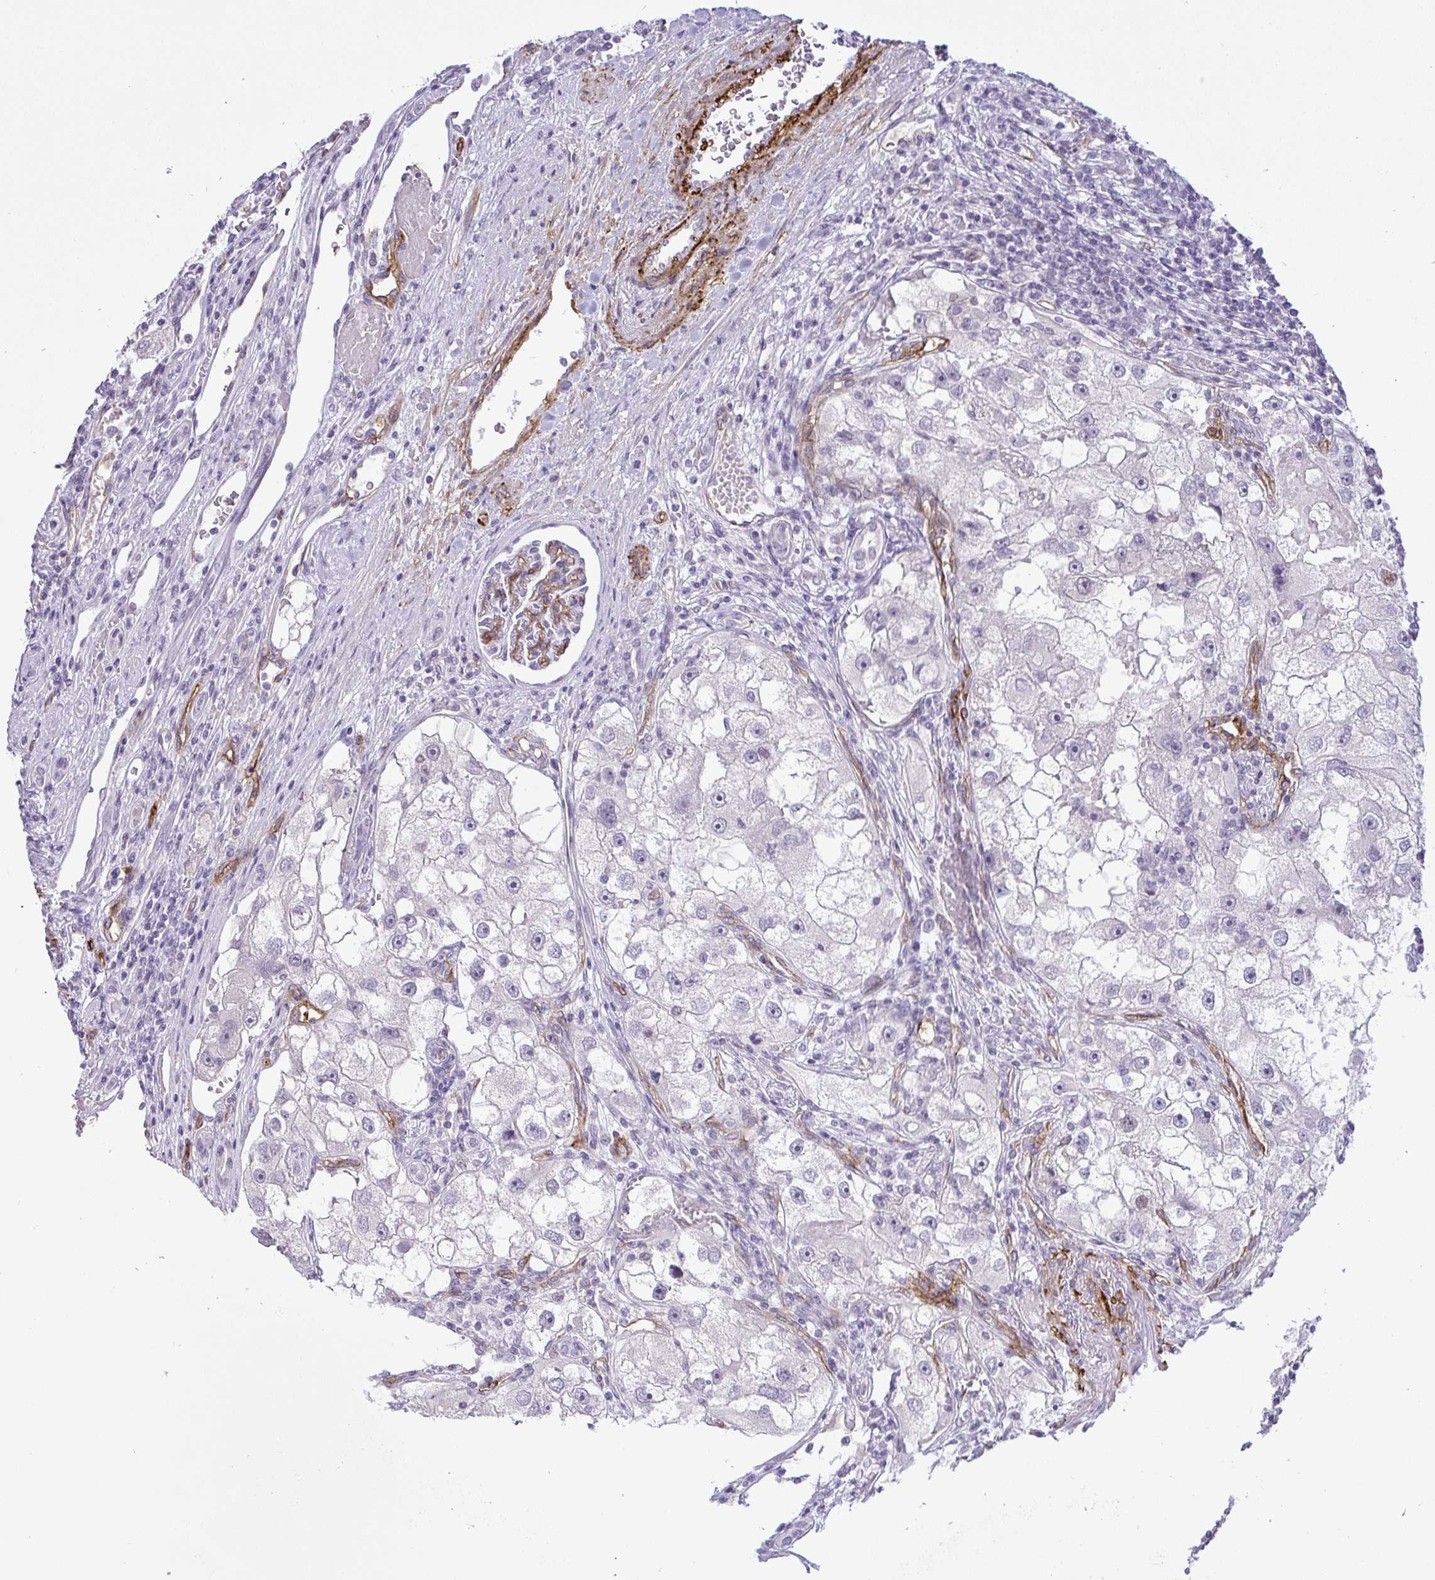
{"staining": {"intensity": "negative", "quantity": "none", "location": "none"}, "tissue": "renal cancer", "cell_type": "Tumor cells", "image_type": "cancer", "snomed": [{"axis": "morphology", "description": "Adenocarcinoma, NOS"}, {"axis": "topography", "description": "Kidney"}], "caption": "Immunohistochemical staining of human renal adenocarcinoma reveals no significant staining in tumor cells. The staining was performed using DAB (3,3'-diaminobenzidine) to visualize the protein expression in brown, while the nuclei were stained in blue with hematoxylin (Magnification: 20x).", "gene": "UBE2S", "patient": {"sex": "male", "age": 63}}